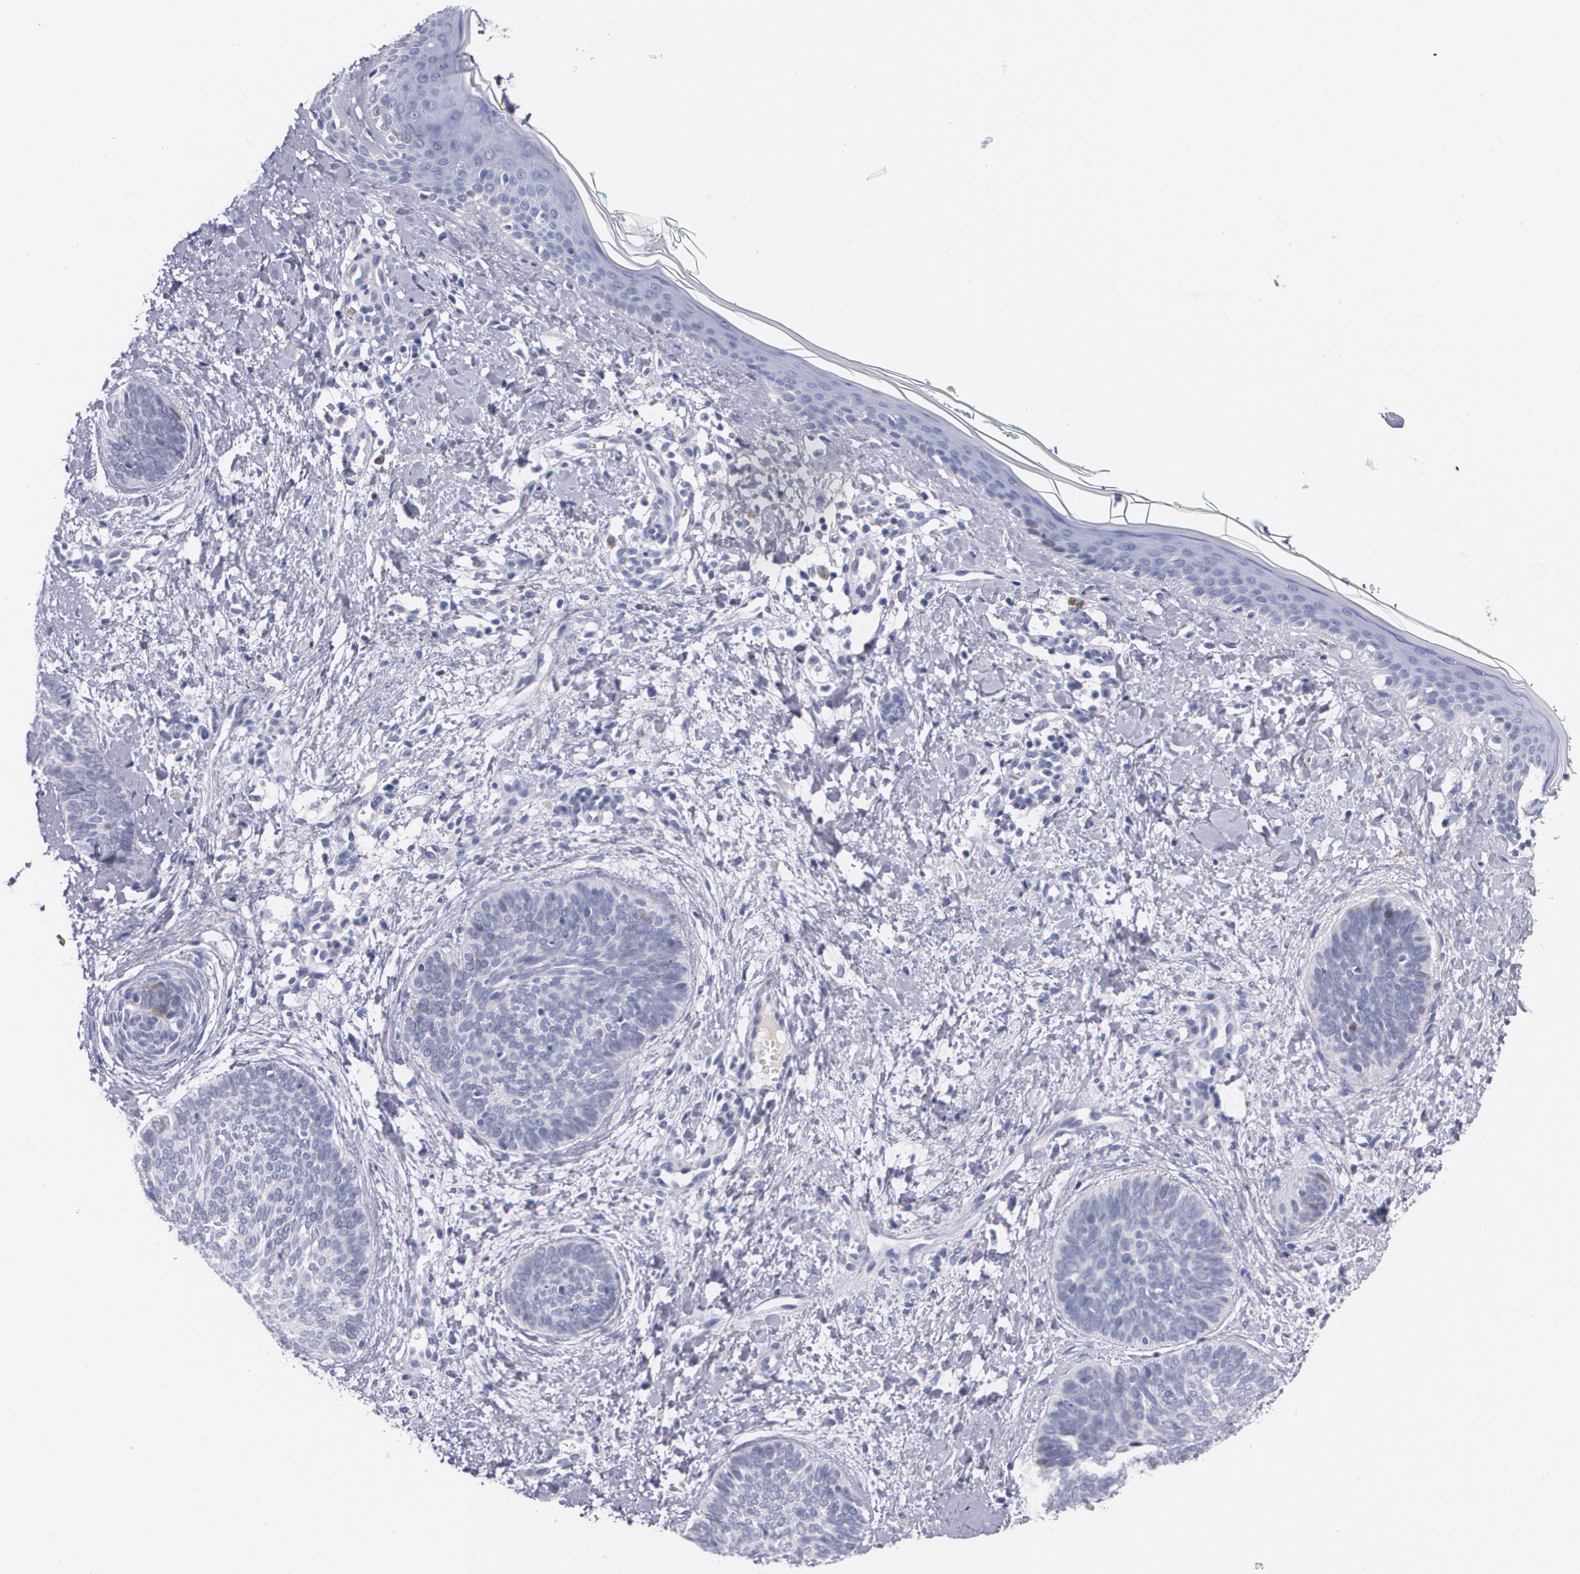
{"staining": {"intensity": "weak", "quantity": "<25%", "location": "cytoplasmic/membranous"}, "tissue": "skin cancer", "cell_type": "Tumor cells", "image_type": "cancer", "snomed": [{"axis": "morphology", "description": "Basal cell carcinoma"}, {"axis": "topography", "description": "Skin"}], "caption": "The image exhibits no significant positivity in tumor cells of skin basal cell carcinoma.", "gene": "HMMR", "patient": {"sex": "female", "age": 81}}